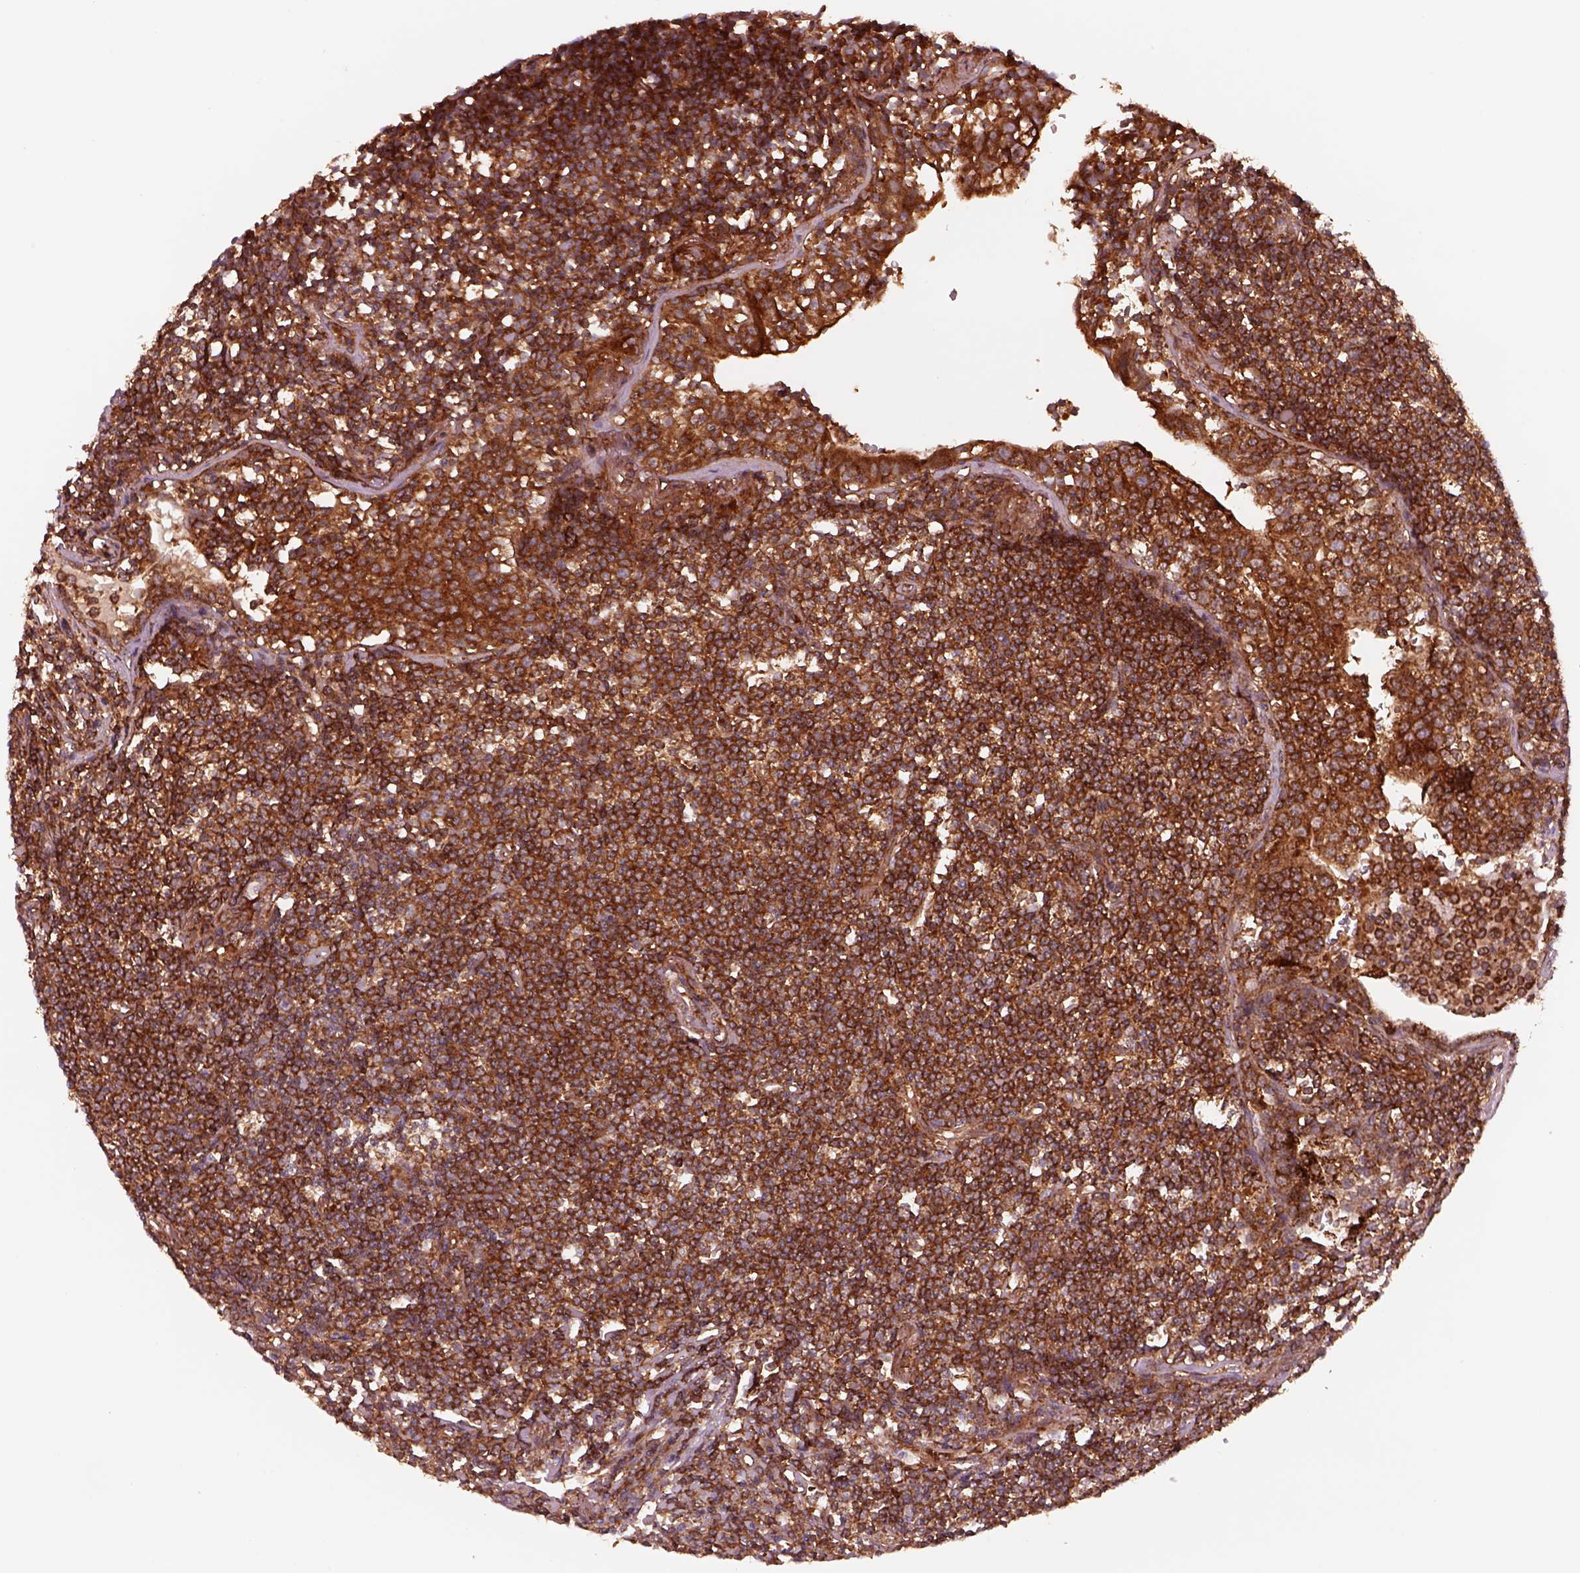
{"staining": {"intensity": "strong", "quantity": ">75%", "location": "cytoplasmic/membranous"}, "tissue": "lymphoma", "cell_type": "Tumor cells", "image_type": "cancer", "snomed": [{"axis": "morphology", "description": "Malignant lymphoma, non-Hodgkin's type, Low grade"}, {"axis": "topography", "description": "Lung"}], "caption": "Immunohistochemistry (IHC) of human malignant lymphoma, non-Hodgkin's type (low-grade) reveals high levels of strong cytoplasmic/membranous staining in about >75% of tumor cells.", "gene": "WASHC2A", "patient": {"sex": "female", "age": 71}}